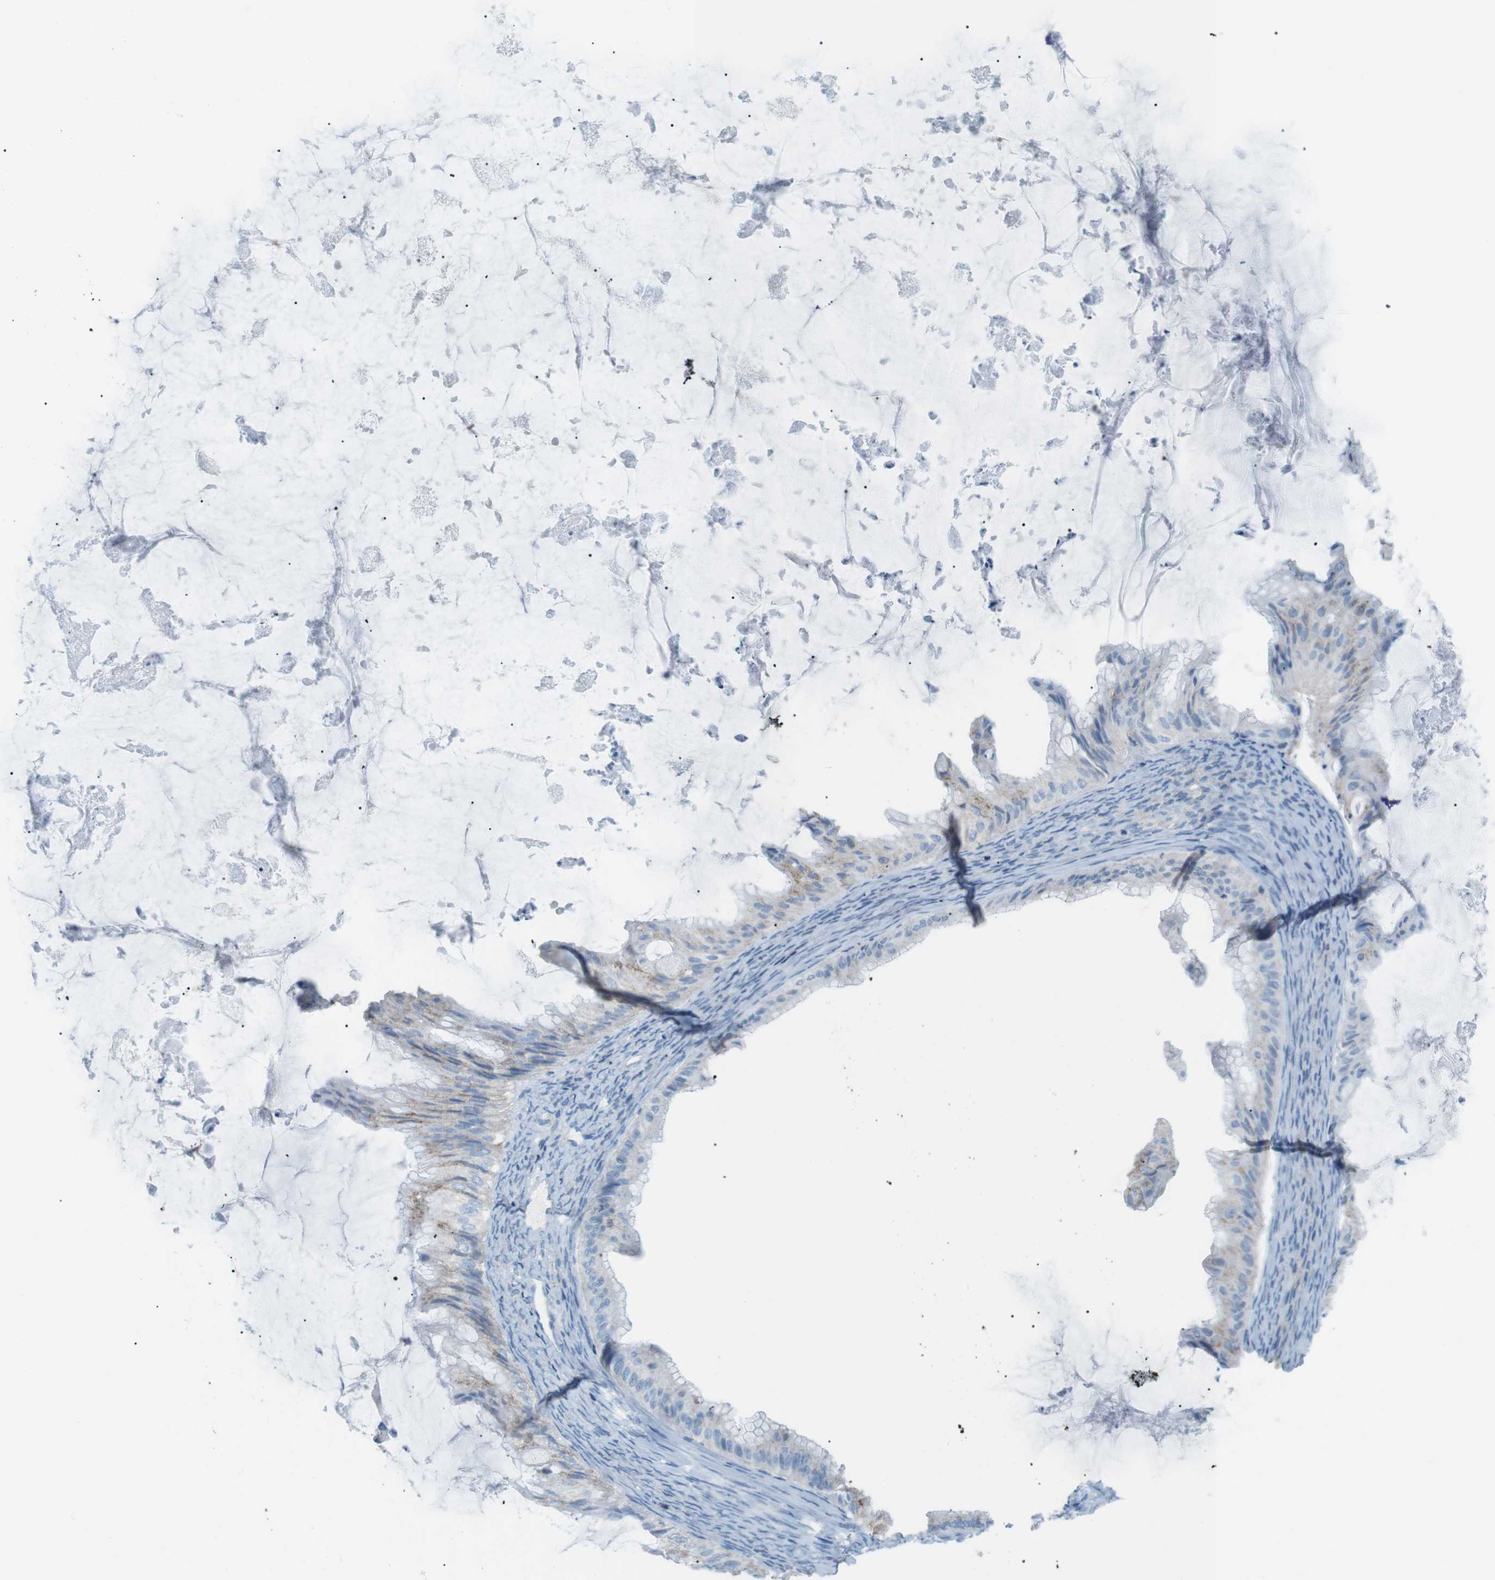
{"staining": {"intensity": "moderate", "quantity": "<25%", "location": "cytoplasmic/membranous"}, "tissue": "ovarian cancer", "cell_type": "Tumor cells", "image_type": "cancer", "snomed": [{"axis": "morphology", "description": "Cystadenocarcinoma, mucinous, NOS"}, {"axis": "topography", "description": "Ovary"}], "caption": "Immunohistochemical staining of human ovarian cancer (mucinous cystadenocarcinoma) reveals moderate cytoplasmic/membranous protein staining in about <25% of tumor cells. (DAB = brown stain, brightfield microscopy at high magnification).", "gene": "VAMP1", "patient": {"sex": "female", "age": 61}}